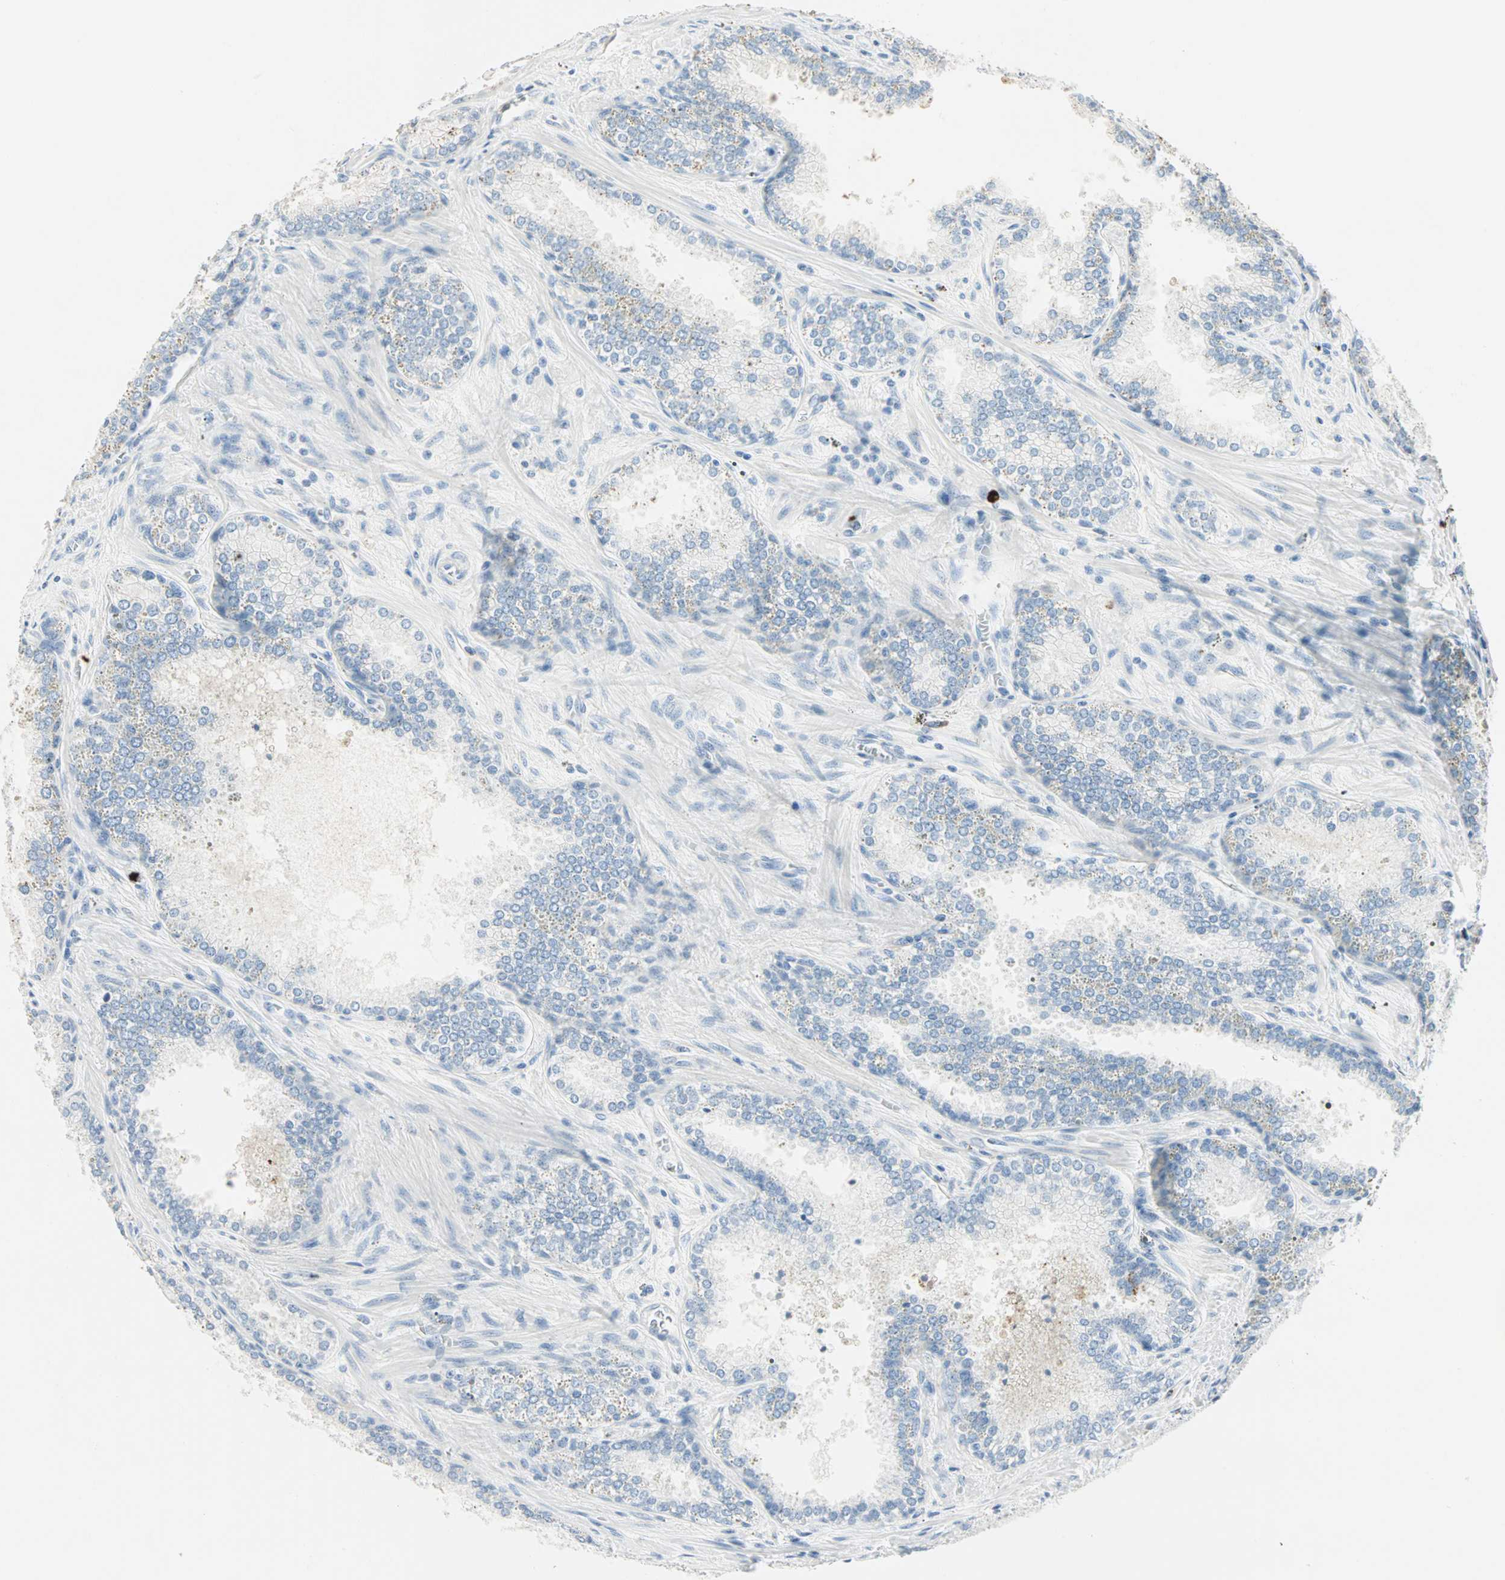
{"staining": {"intensity": "moderate", "quantity": "<25%", "location": "cytoplasmic/membranous"}, "tissue": "prostate cancer", "cell_type": "Tumor cells", "image_type": "cancer", "snomed": [{"axis": "morphology", "description": "Adenocarcinoma, Low grade"}, {"axis": "topography", "description": "Prostate"}], "caption": "Immunohistochemistry (IHC) image of neoplastic tissue: human low-grade adenocarcinoma (prostate) stained using IHC exhibits low levels of moderate protein expression localized specifically in the cytoplasmic/membranous of tumor cells, appearing as a cytoplasmic/membranous brown color.", "gene": "CEACAM6", "patient": {"sex": "male", "age": 60}}